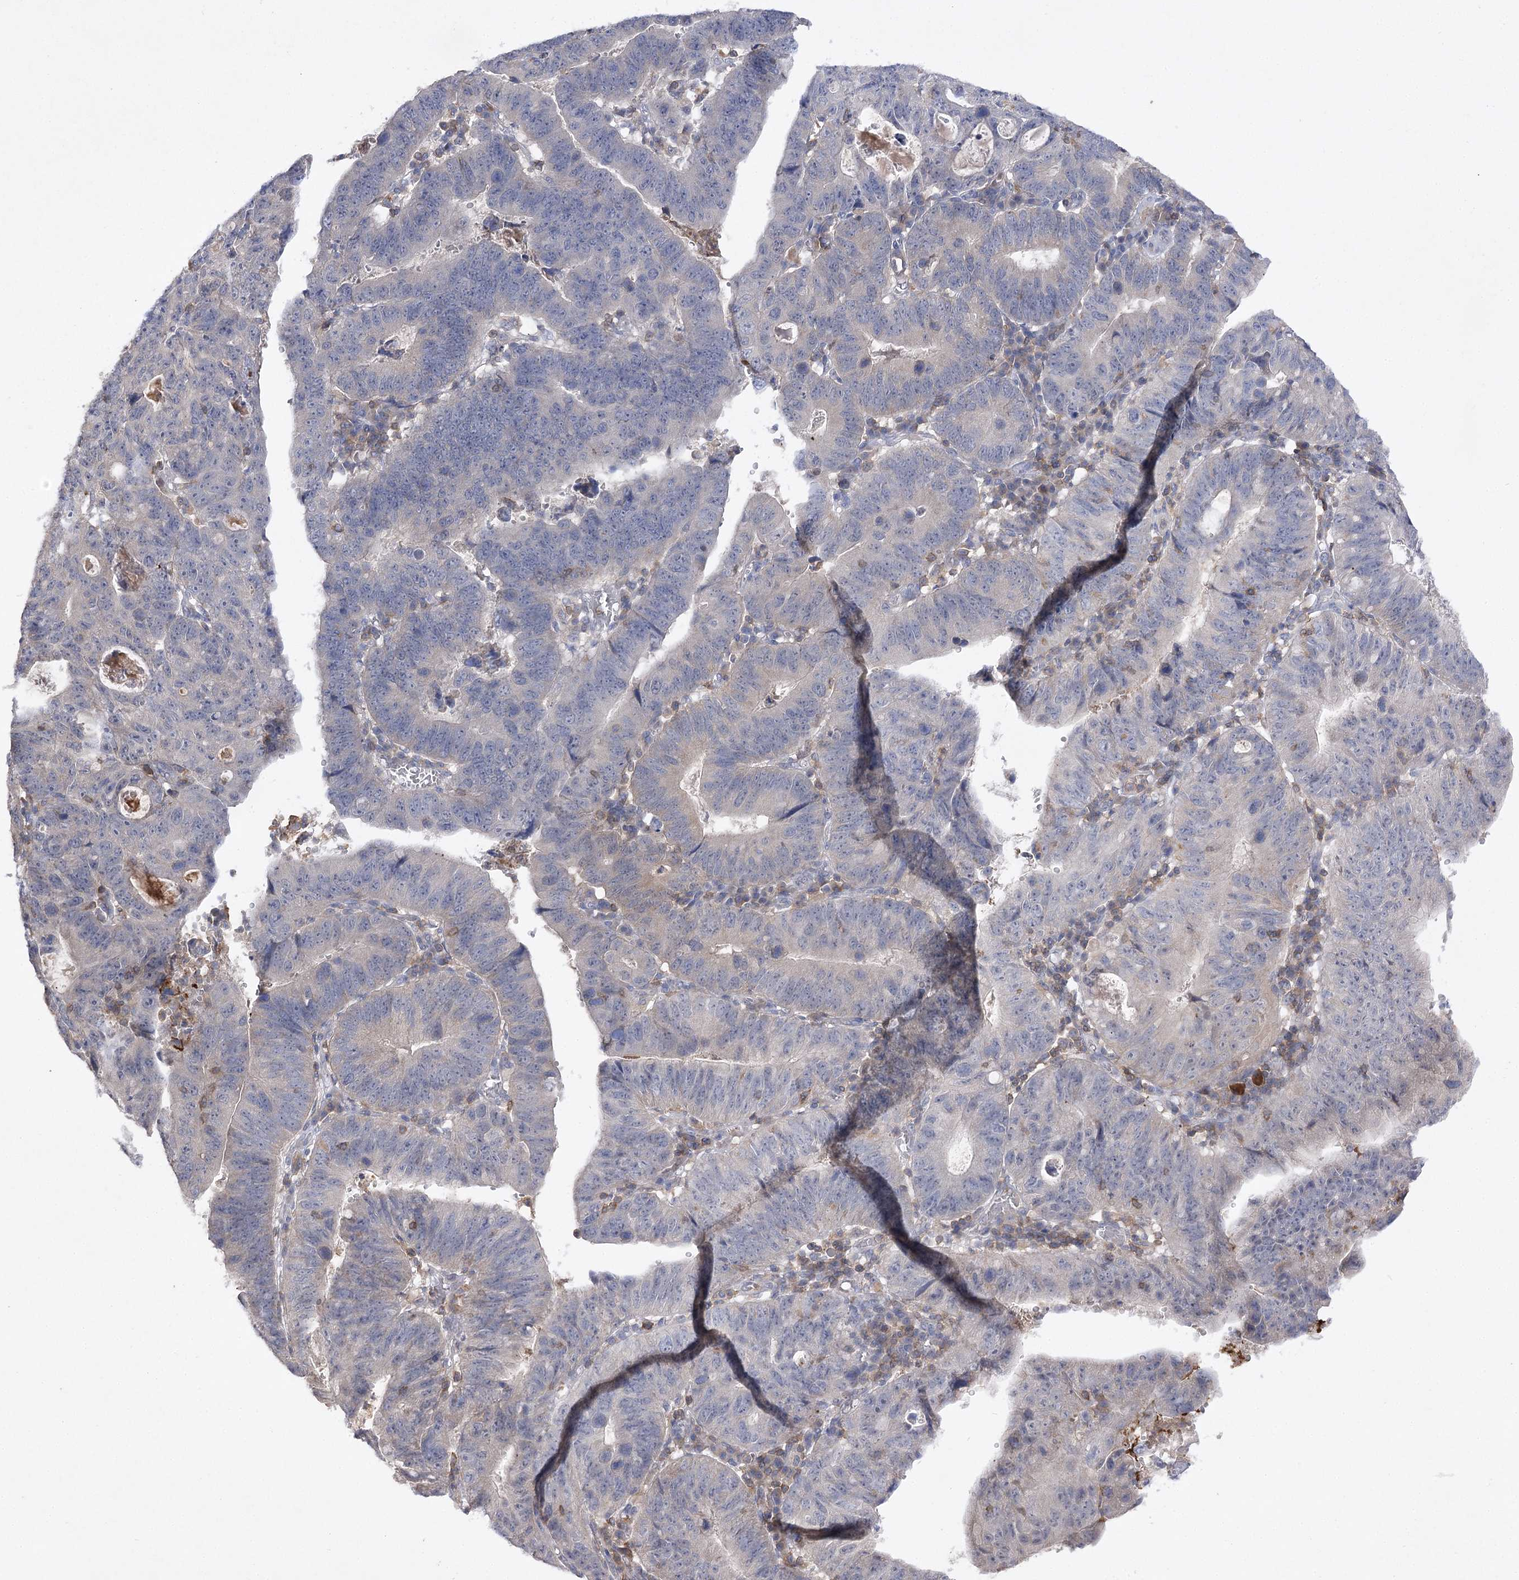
{"staining": {"intensity": "weak", "quantity": "<25%", "location": "cytoplasmic/membranous"}, "tissue": "stomach cancer", "cell_type": "Tumor cells", "image_type": "cancer", "snomed": [{"axis": "morphology", "description": "Adenocarcinoma, NOS"}, {"axis": "topography", "description": "Stomach"}], "caption": "This is an immunohistochemistry (IHC) image of human stomach cancer. There is no expression in tumor cells.", "gene": "BCR", "patient": {"sex": "male", "age": 59}}